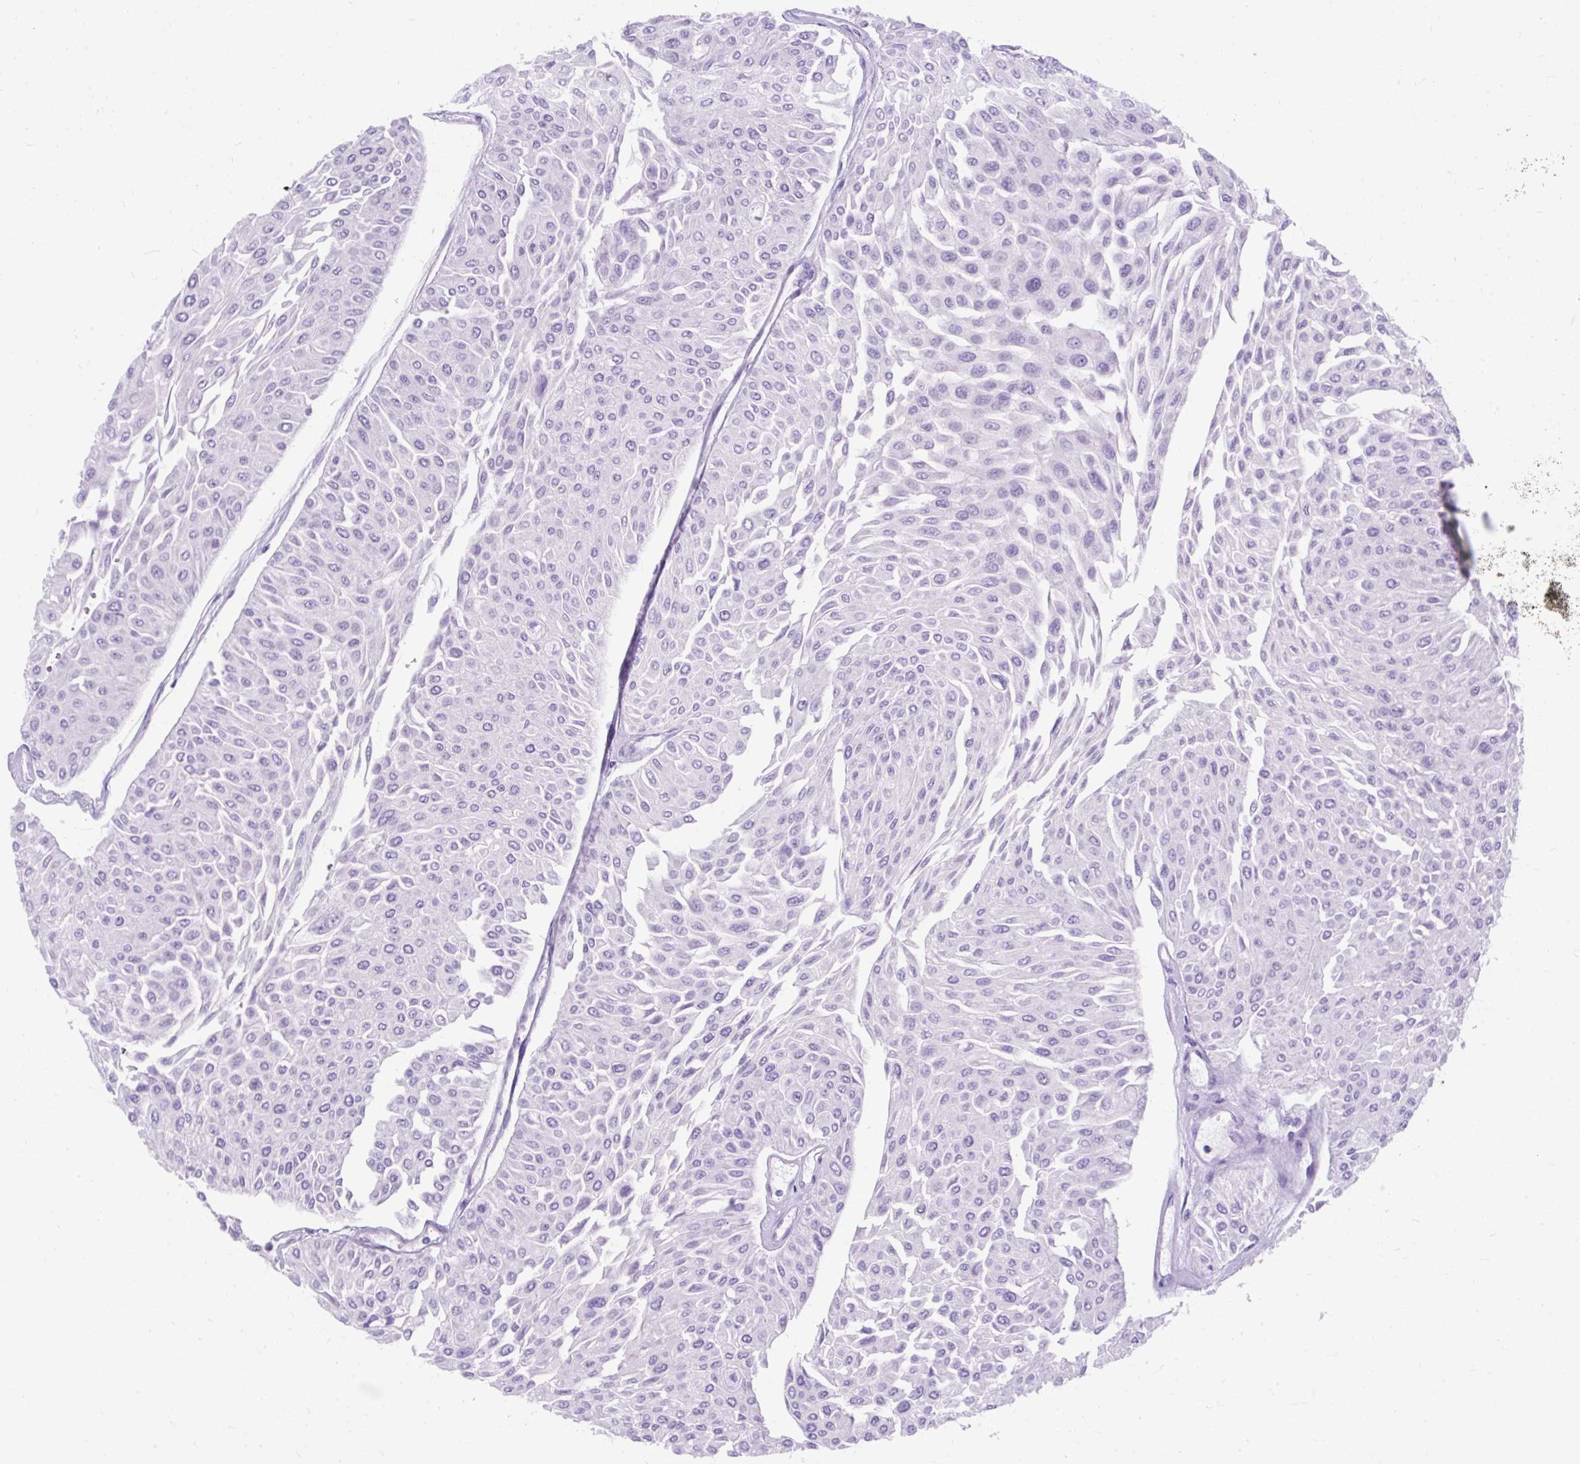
{"staining": {"intensity": "negative", "quantity": "none", "location": "none"}, "tissue": "urothelial cancer", "cell_type": "Tumor cells", "image_type": "cancer", "snomed": [{"axis": "morphology", "description": "Urothelial carcinoma, Low grade"}, {"axis": "topography", "description": "Urinary bladder"}], "caption": "Protein analysis of low-grade urothelial carcinoma reveals no significant expression in tumor cells.", "gene": "SCGB1A1", "patient": {"sex": "male", "age": 67}}